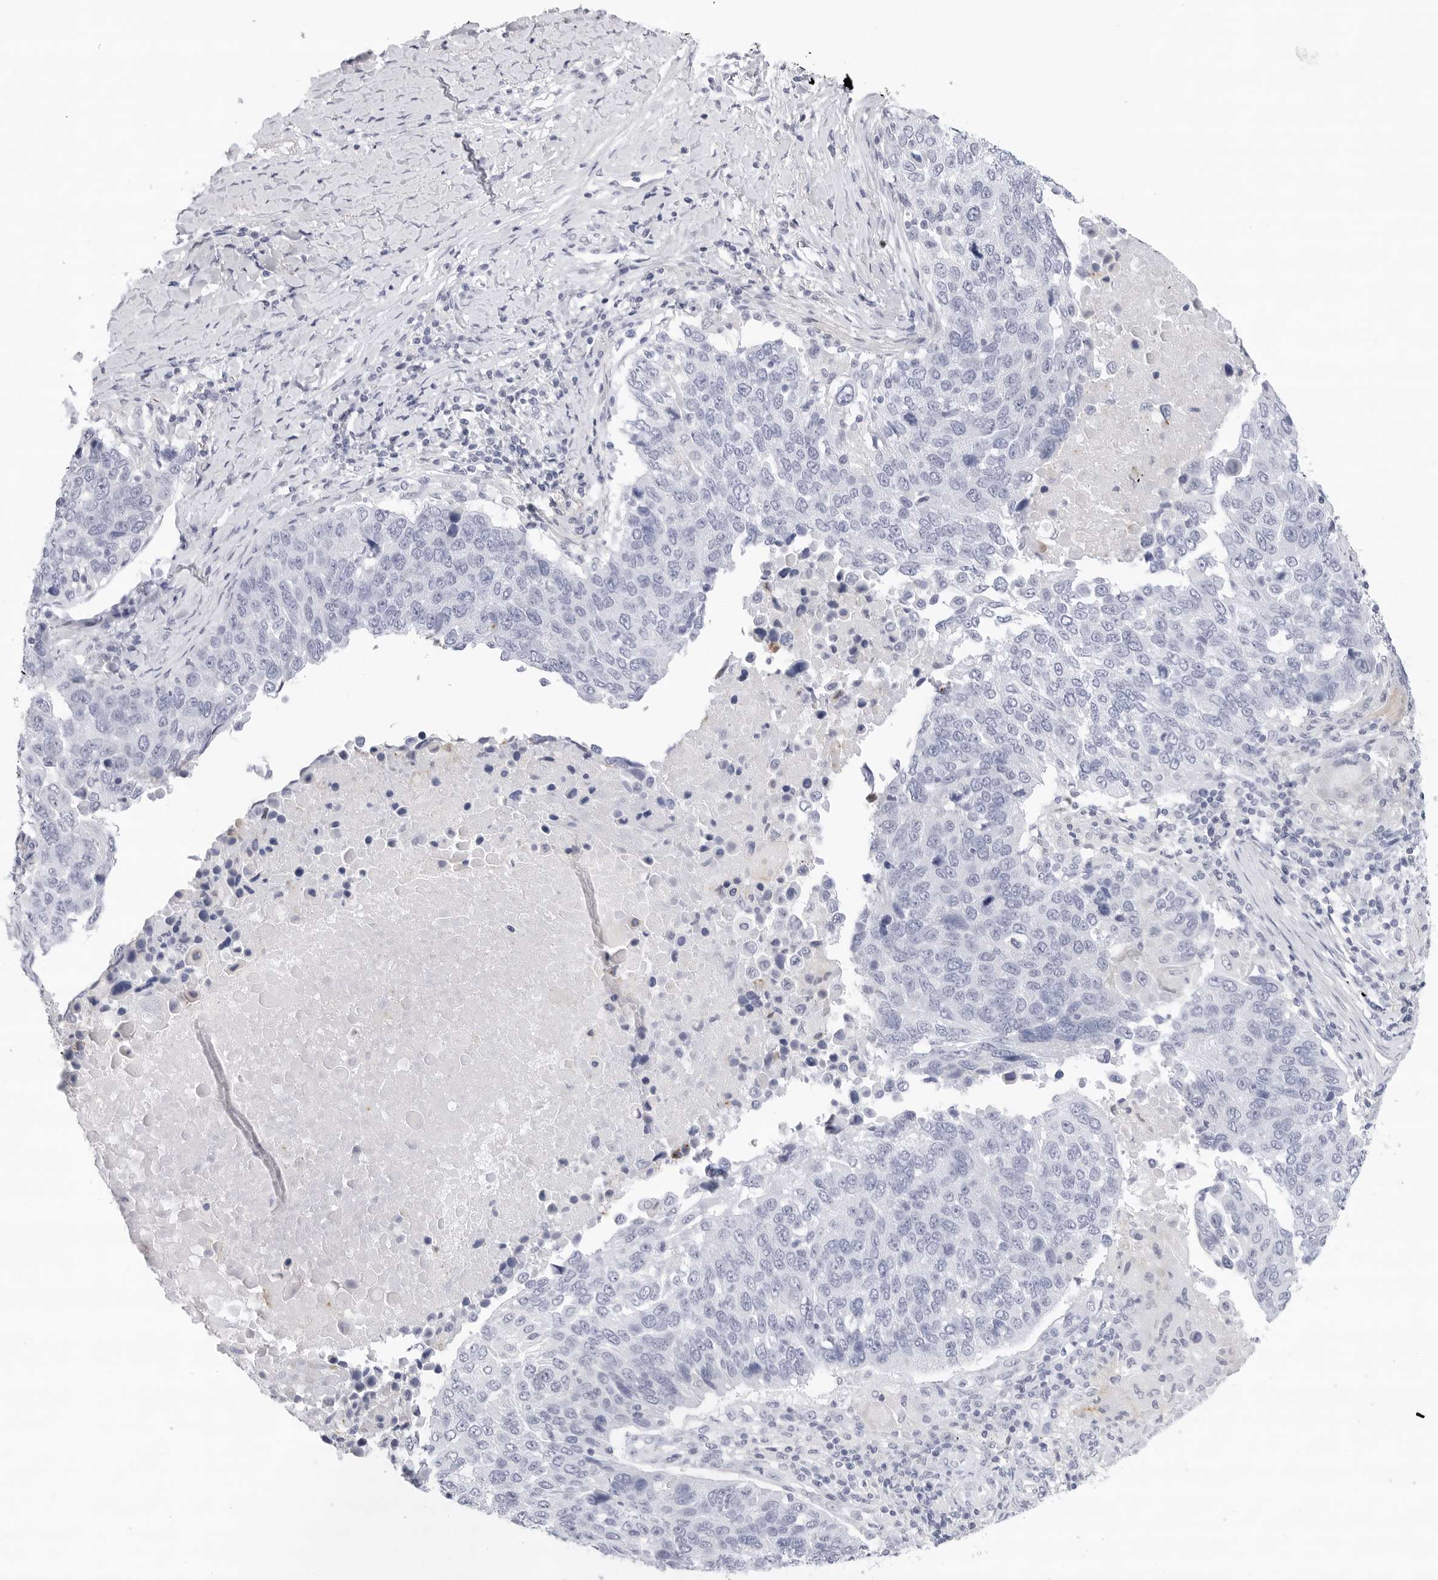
{"staining": {"intensity": "negative", "quantity": "none", "location": "none"}, "tissue": "lung cancer", "cell_type": "Tumor cells", "image_type": "cancer", "snomed": [{"axis": "morphology", "description": "Squamous cell carcinoma, NOS"}, {"axis": "topography", "description": "Lung"}], "caption": "Tumor cells show no significant expression in lung cancer (squamous cell carcinoma).", "gene": "SLC19A1", "patient": {"sex": "male", "age": 66}}